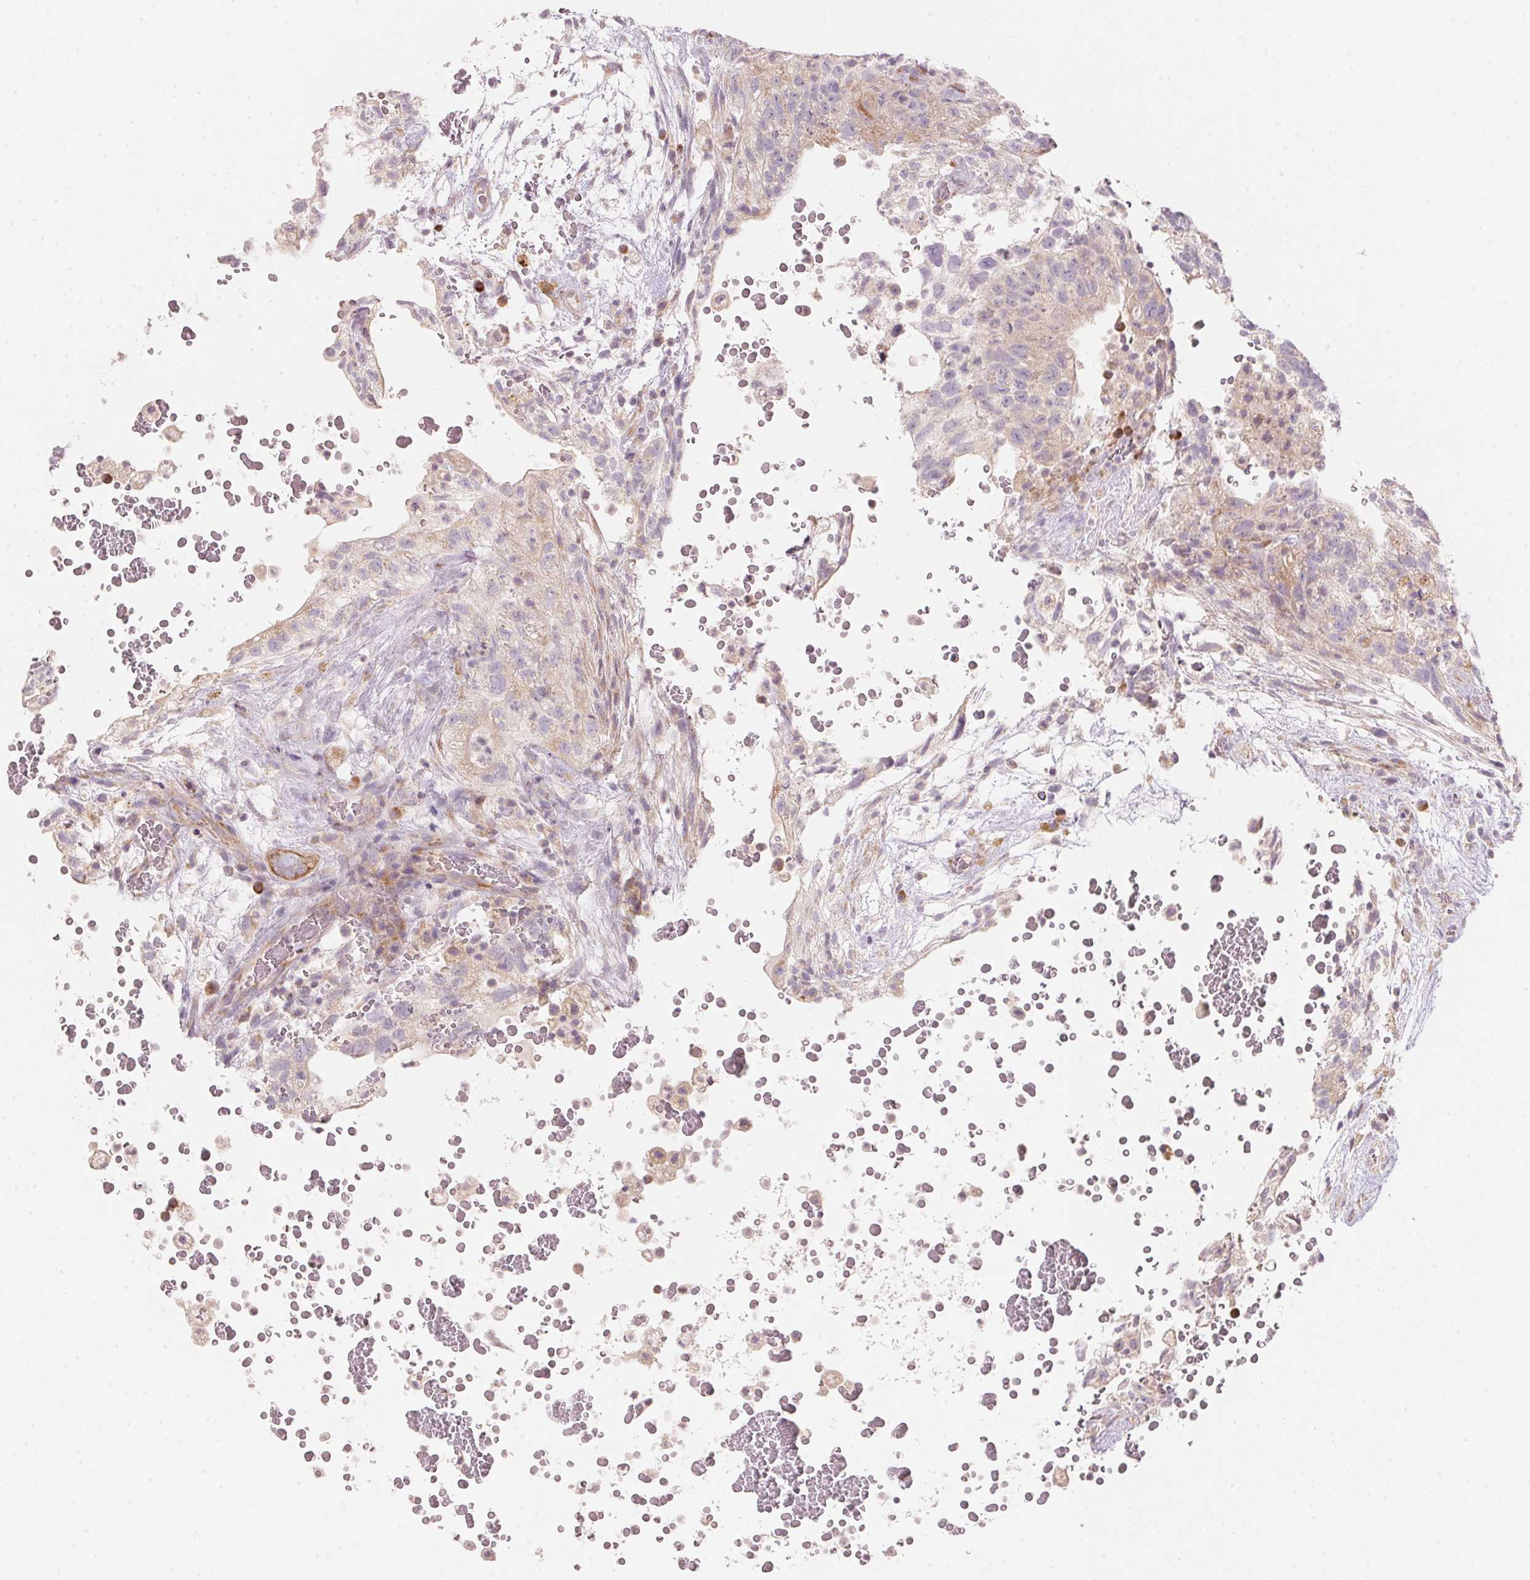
{"staining": {"intensity": "weak", "quantity": "25%-75%", "location": "cytoplasmic/membranous"}, "tissue": "testis cancer", "cell_type": "Tumor cells", "image_type": "cancer", "snomed": [{"axis": "morphology", "description": "Normal tissue, NOS"}, {"axis": "morphology", "description": "Carcinoma, Embryonal, NOS"}, {"axis": "topography", "description": "Testis"}], "caption": "Brown immunohistochemical staining in human testis cancer displays weak cytoplasmic/membranous expression in approximately 25%-75% of tumor cells.", "gene": "BLOC1S2", "patient": {"sex": "male", "age": 32}}